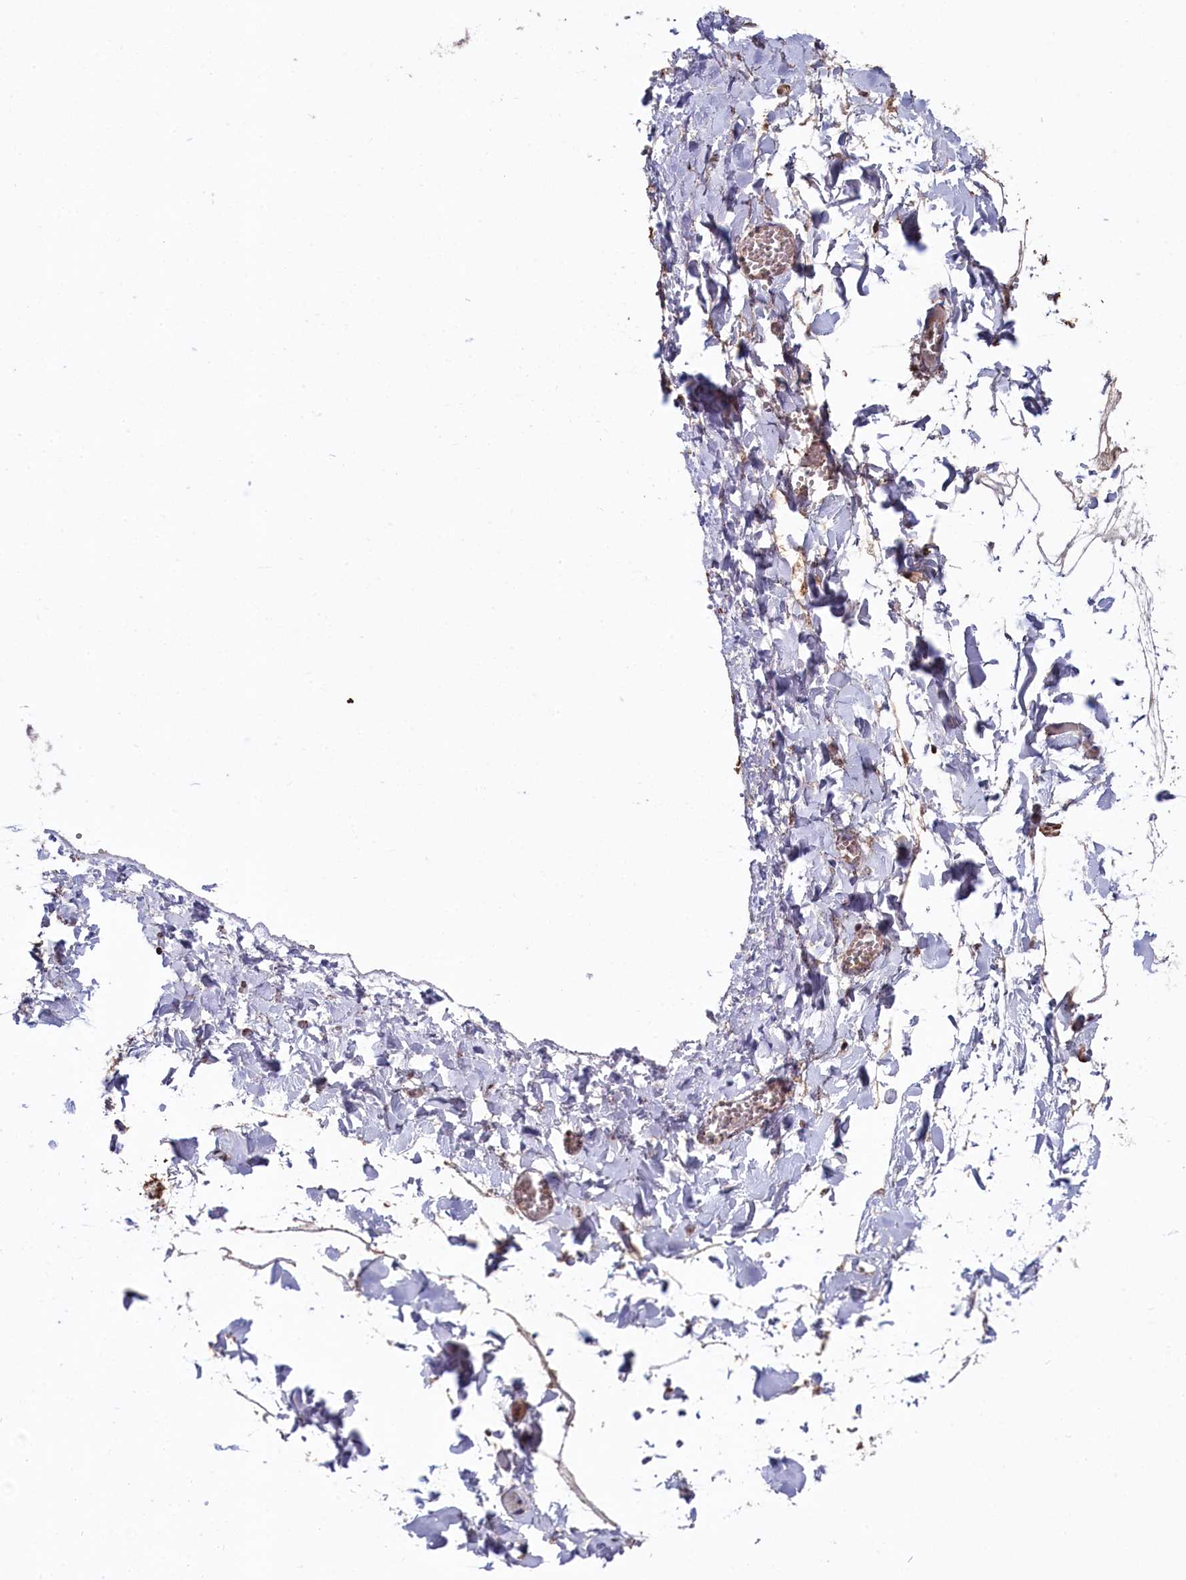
{"staining": {"intensity": "moderate", "quantity": ">75%", "location": "nuclear"}, "tissue": "adipose tissue", "cell_type": "Adipocytes", "image_type": "normal", "snomed": [{"axis": "morphology", "description": "Normal tissue, NOS"}, {"axis": "topography", "description": "Gallbladder"}, {"axis": "topography", "description": "Peripheral nerve tissue"}], "caption": "An immunohistochemistry (IHC) photomicrograph of unremarkable tissue is shown. Protein staining in brown shows moderate nuclear positivity in adipose tissue within adipocytes. The protein is stained brown, and the nuclei are stained in blue (DAB (3,3'-diaminobenzidine) IHC with brightfield microscopy, high magnification).", "gene": "CLPX", "patient": {"sex": "male", "age": 38}}